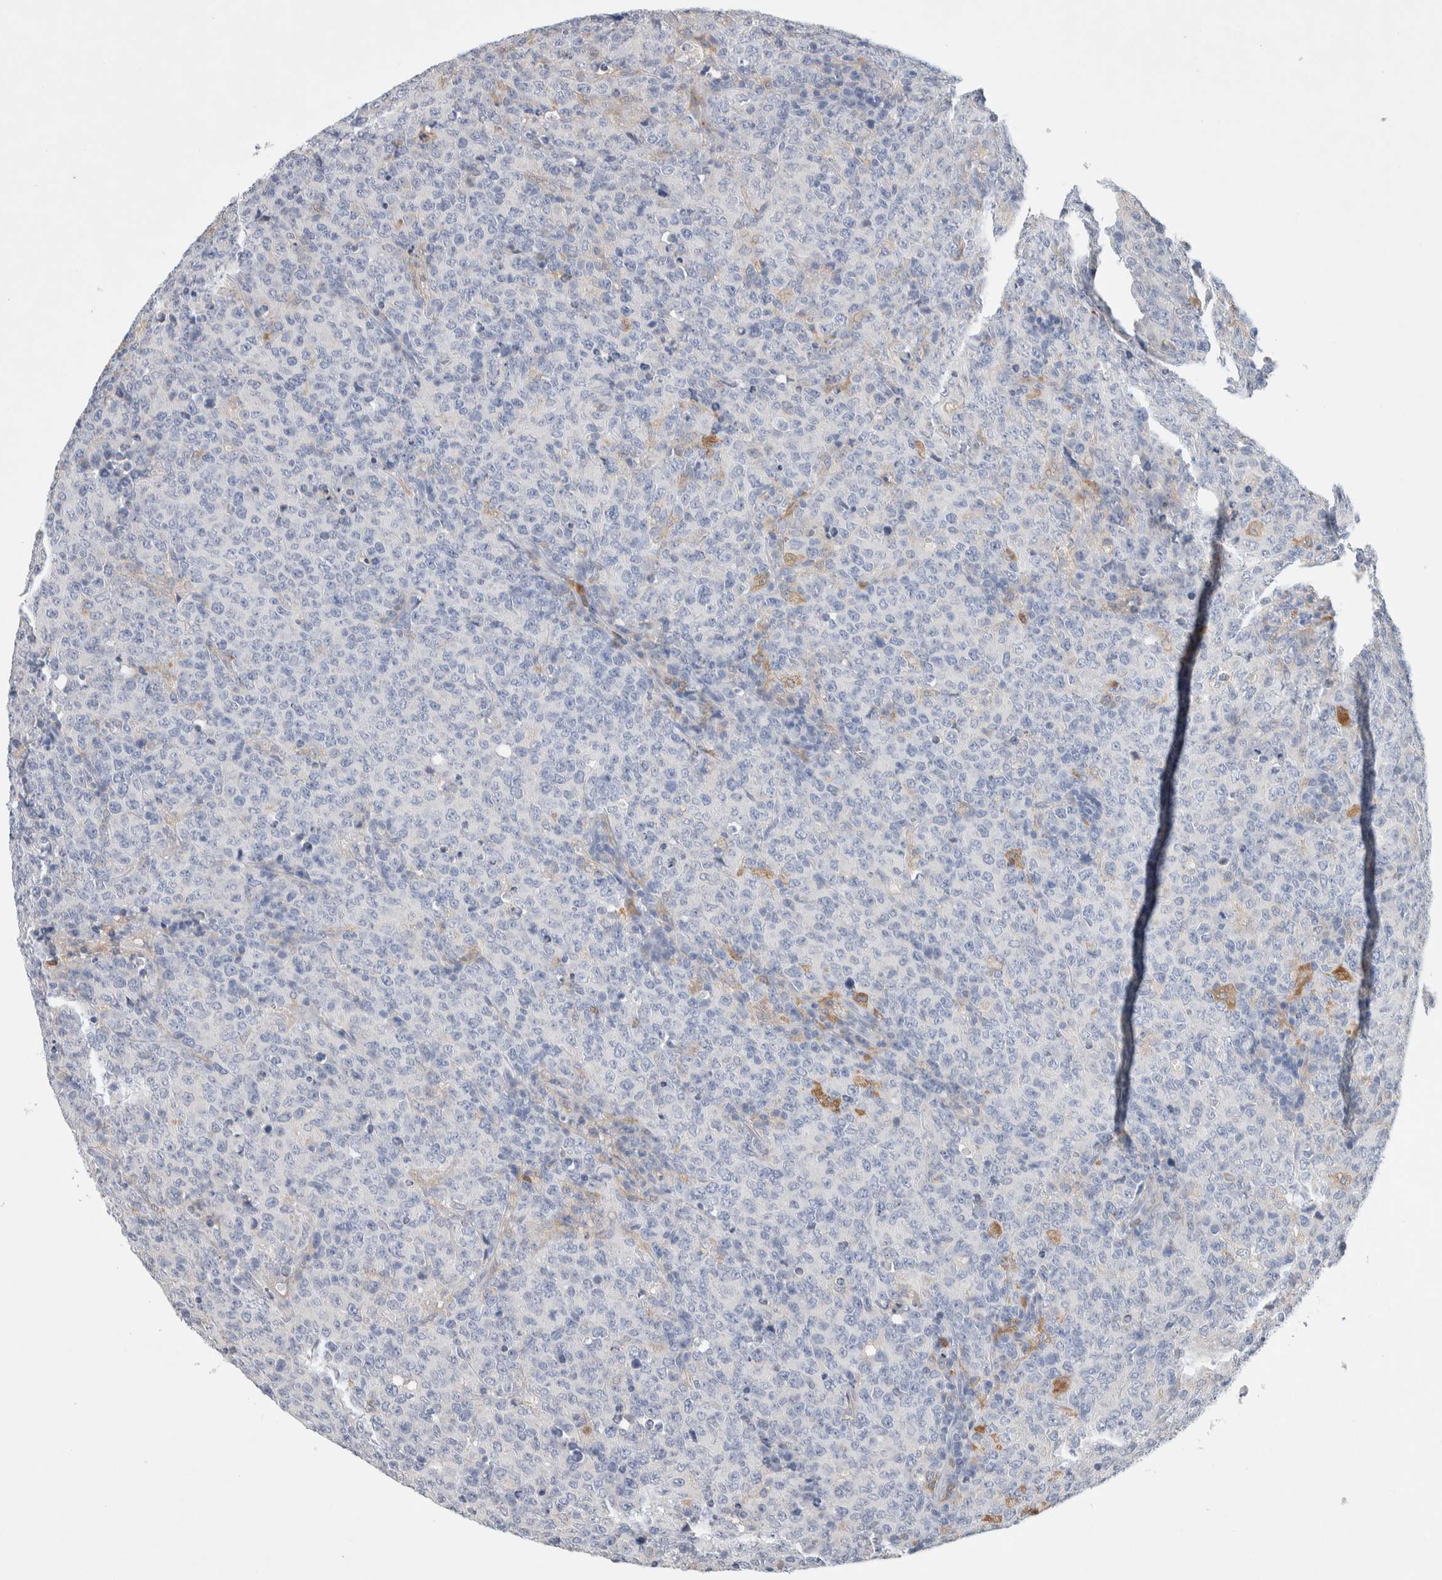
{"staining": {"intensity": "negative", "quantity": "none", "location": "none"}, "tissue": "lymphoma", "cell_type": "Tumor cells", "image_type": "cancer", "snomed": [{"axis": "morphology", "description": "Malignant lymphoma, non-Hodgkin's type, High grade"}, {"axis": "topography", "description": "Tonsil"}], "caption": "An immunohistochemistry image of lymphoma is shown. There is no staining in tumor cells of lymphoma. (Brightfield microscopy of DAB IHC at high magnification).", "gene": "NCF2", "patient": {"sex": "female", "age": 36}}